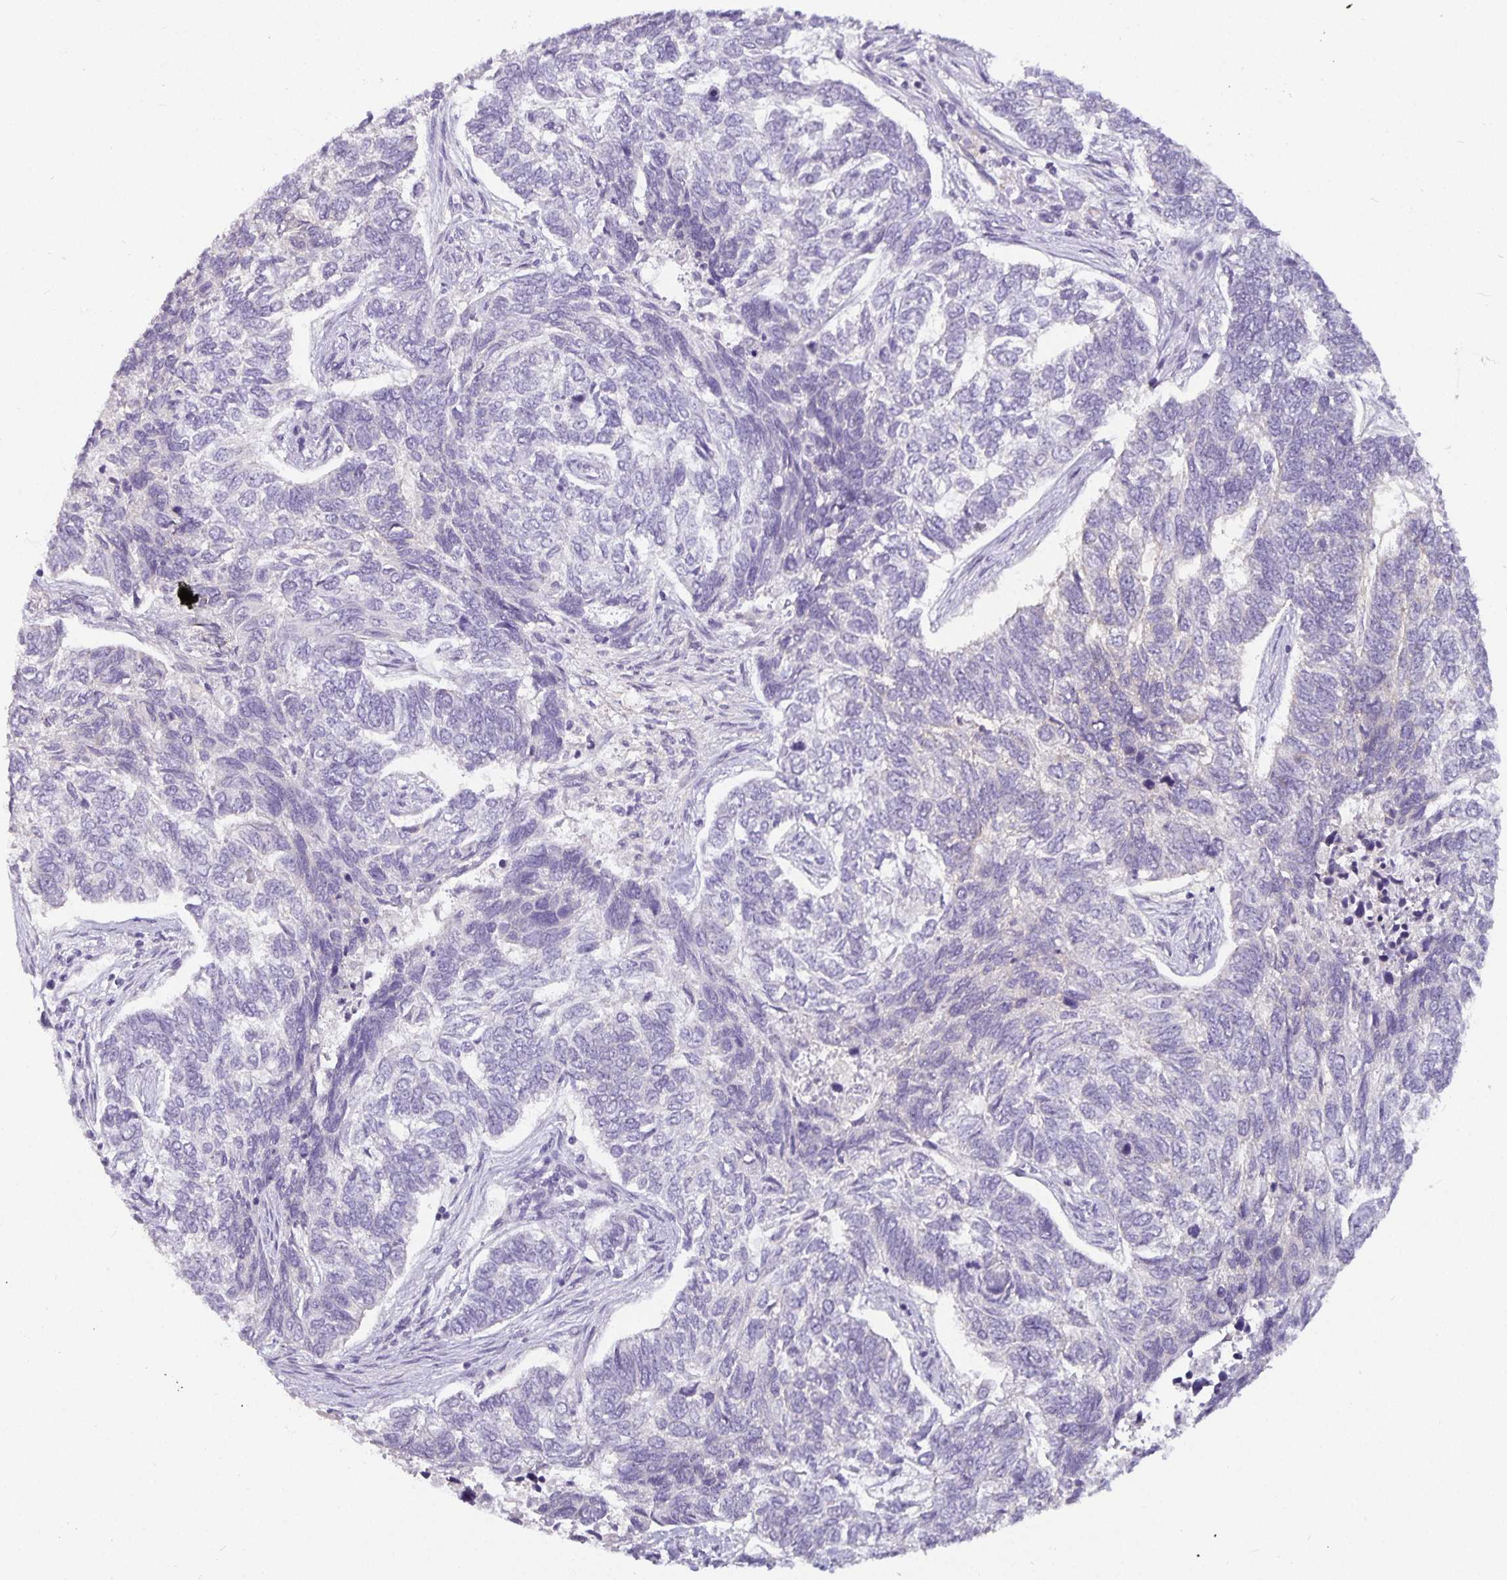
{"staining": {"intensity": "negative", "quantity": "none", "location": "none"}, "tissue": "skin cancer", "cell_type": "Tumor cells", "image_type": "cancer", "snomed": [{"axis": "morphology", "description": "Basal cell carcinoma"}, {"axis": "topography", "description": "Skin"}], "caption": "Immunohistochemistry (IHC) micrograph of human skin basal cell carcinoma stained for a protein (brown), which shows no expression in tumor cells.", "gene": "CA12", "patient": {"sex": "female", "age": 65}}